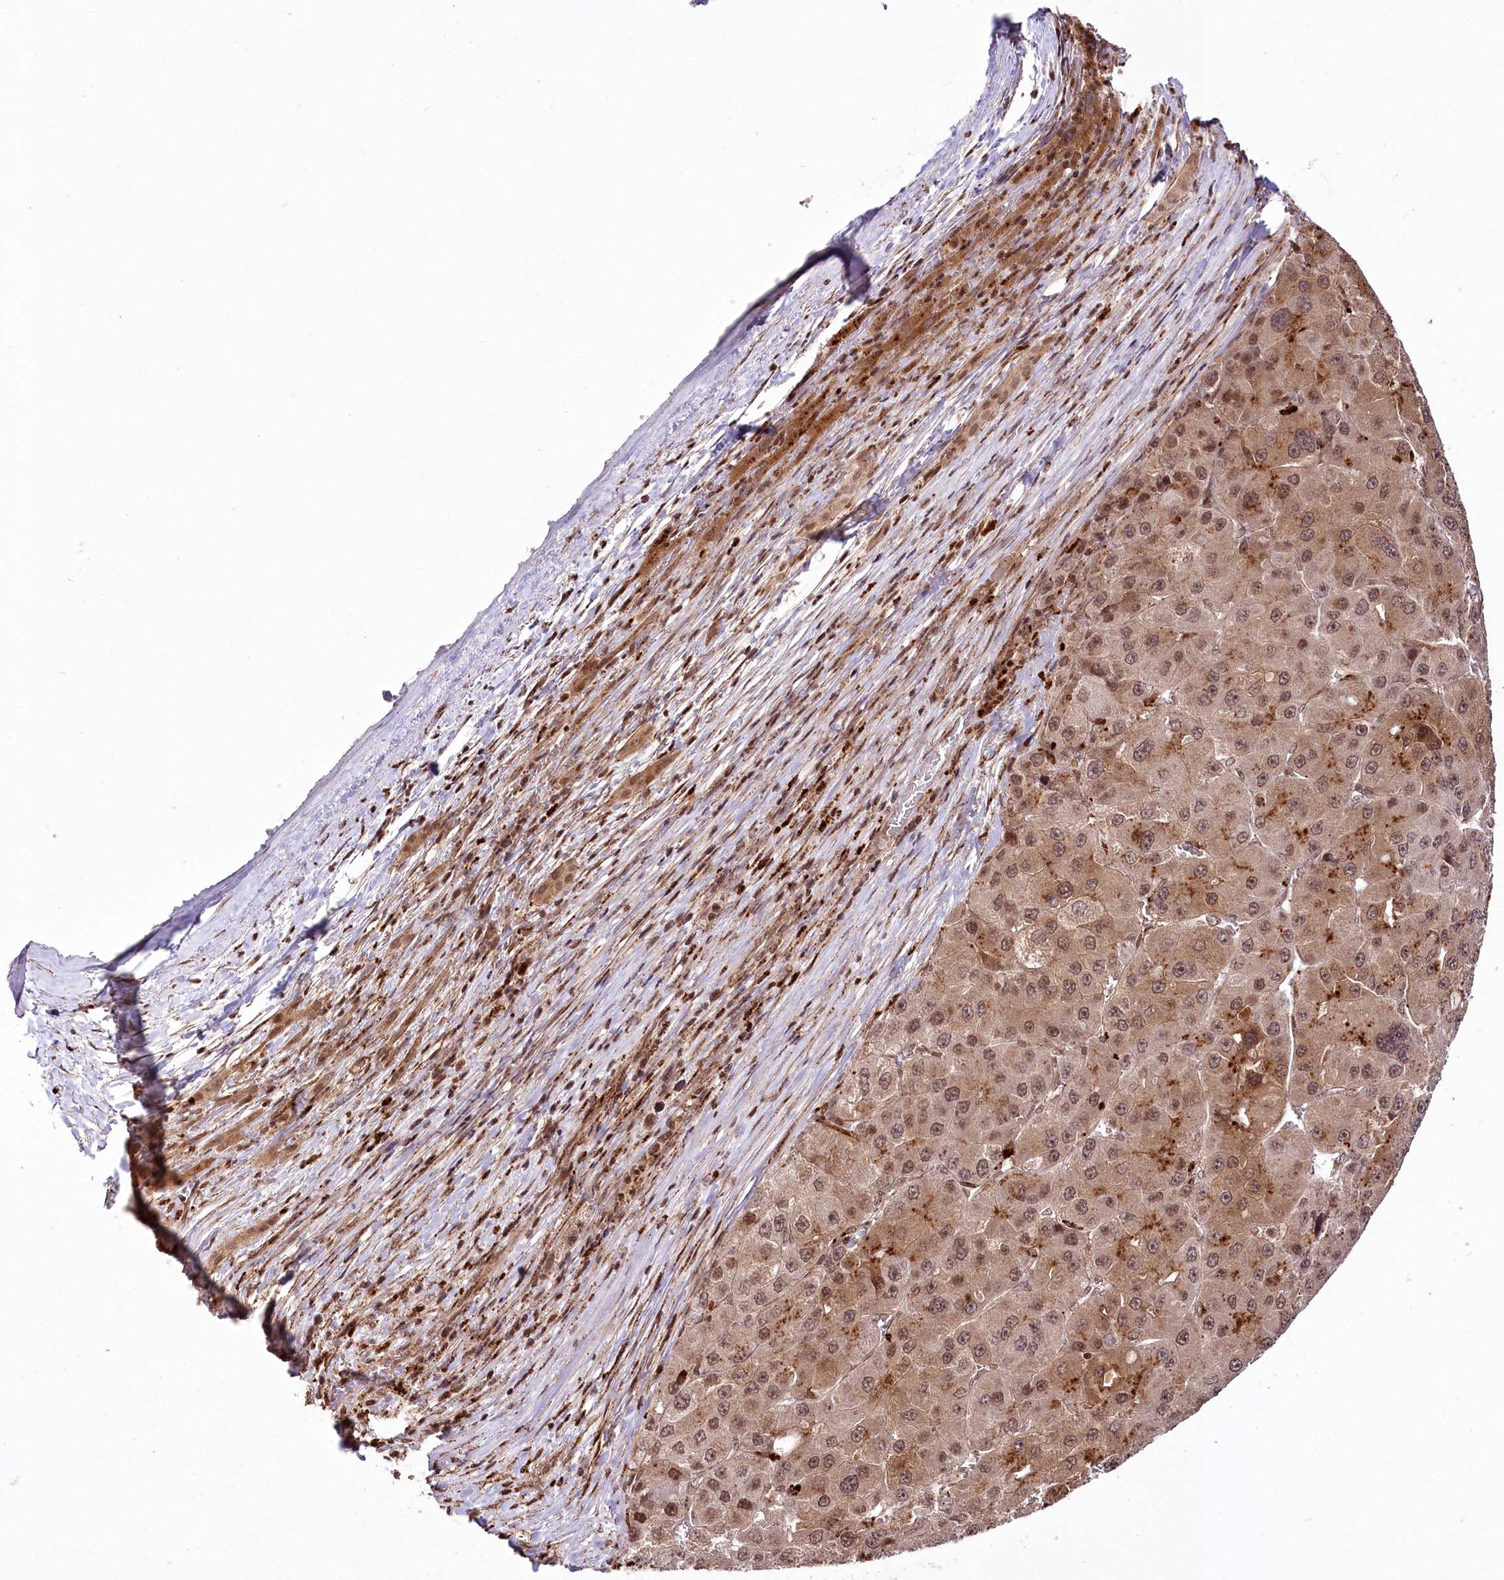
{"staining": {"intensity": "moderate", "quantity": ">75%", "location": "cytoplasmic/membranous,nuclear"}, "tissue": "liver cancer", "cell_type": "Tumor cells", "image_type": "cancer", "snomed": [{"axis": "morphology", "description": "Carcinoma, Hepatocellular, NOS"}, {"axis": "topography", "description": "Liver"}], "caption": "Protein expression analysis of hepatocellular carcinoma (liver) reveals moderate cytoplasmic/membranous and nuclear staining in approximately >75% of tumor cells.", "gene": "HOXC8", "patient": {"sex": "female", "age": 73}}